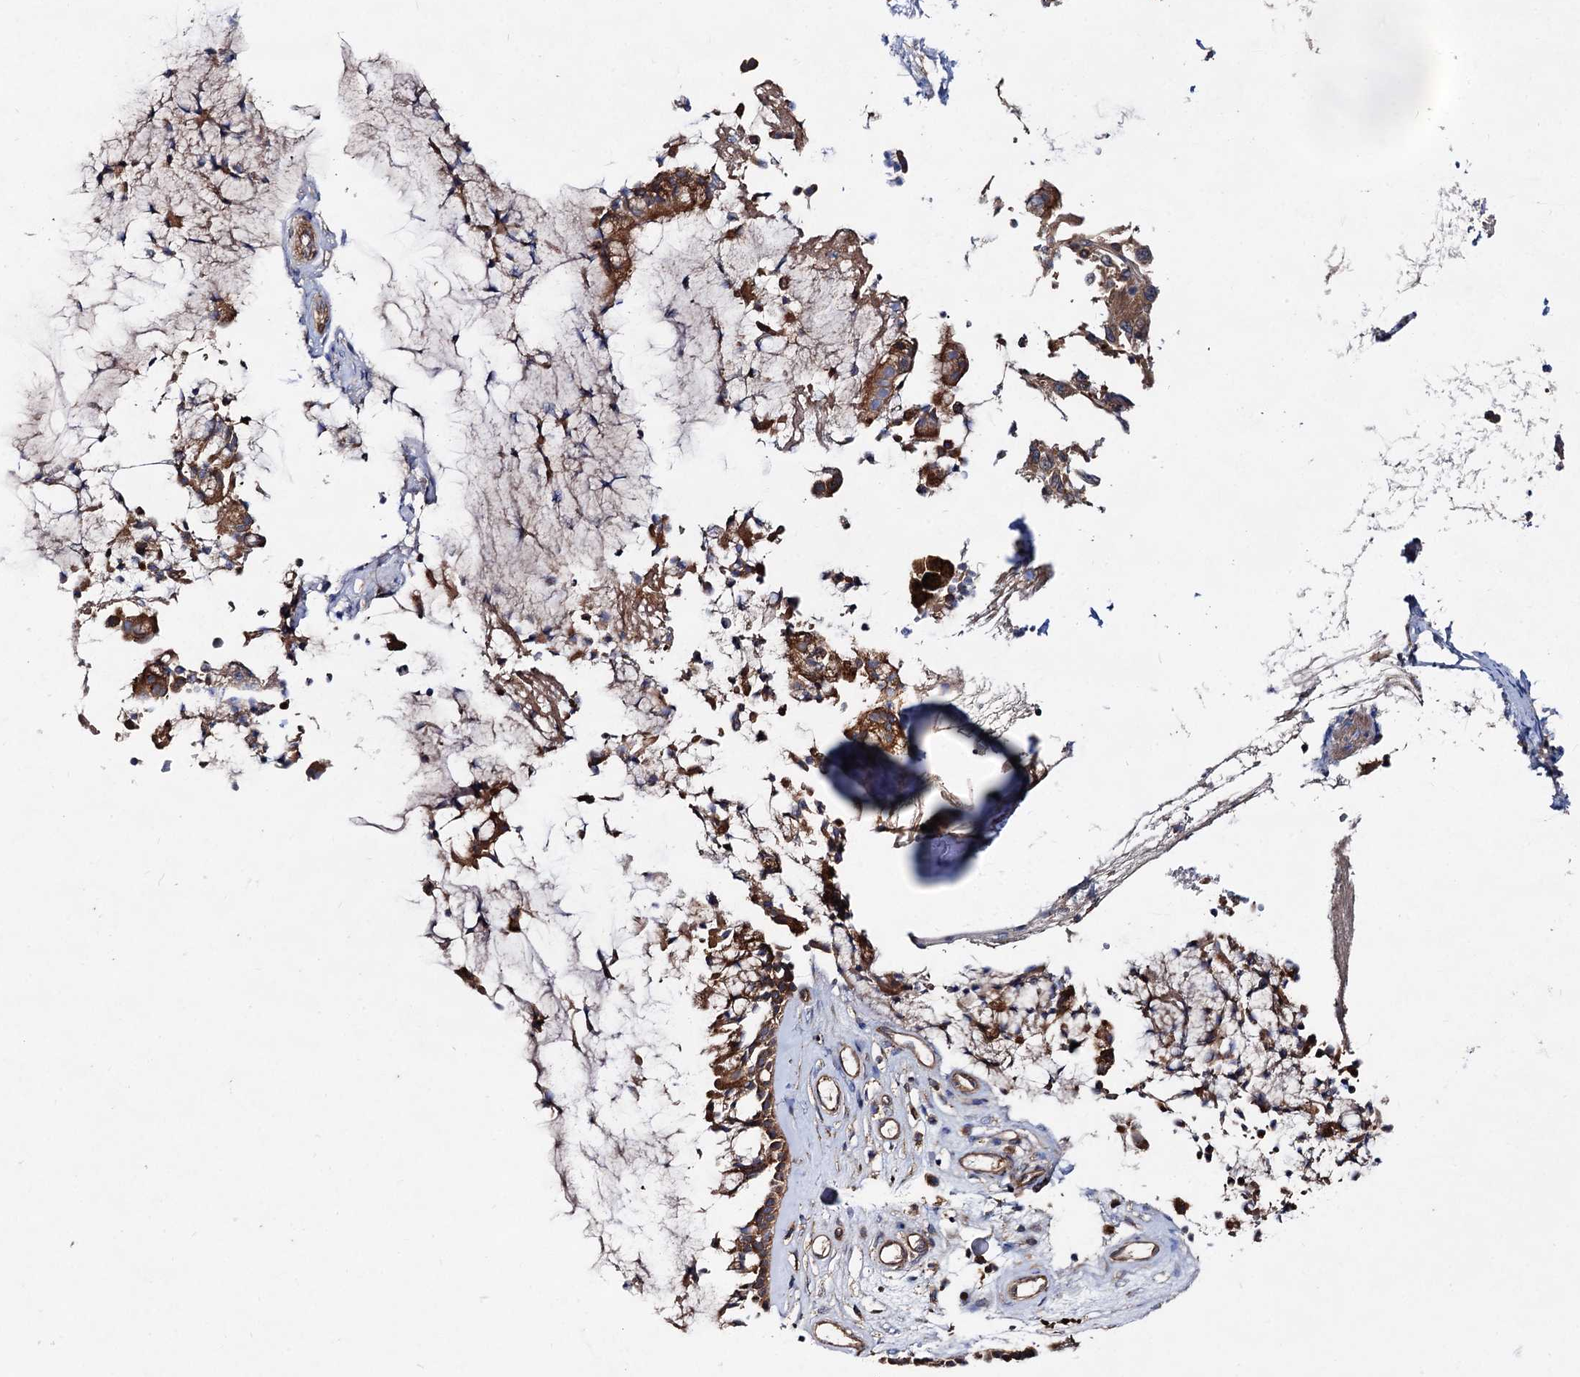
{"staining": {"intensity": "moderate", "quantity": ">75%", "location": "cytoplasmic/membranous"}, "tissue": "nasopharynx", "cell_type": "Respiratory epithelial cells", "image_type": "normal", "snomed": [{"axis": "morphology", "description": "Normal tissue, NOS"}, {"axis": "morphology", "description": "Inflammation, NOS"}, {"axis": "topography", "description": "Nasopharynx"}], "caption": "A brown stain labels moderate cytoplasmic/membranous expression of a protein in respiratory epithelial cells of normal nasopharynx.", "gene": "VPS29", "patient": {"sex": "male", "age": 29}}